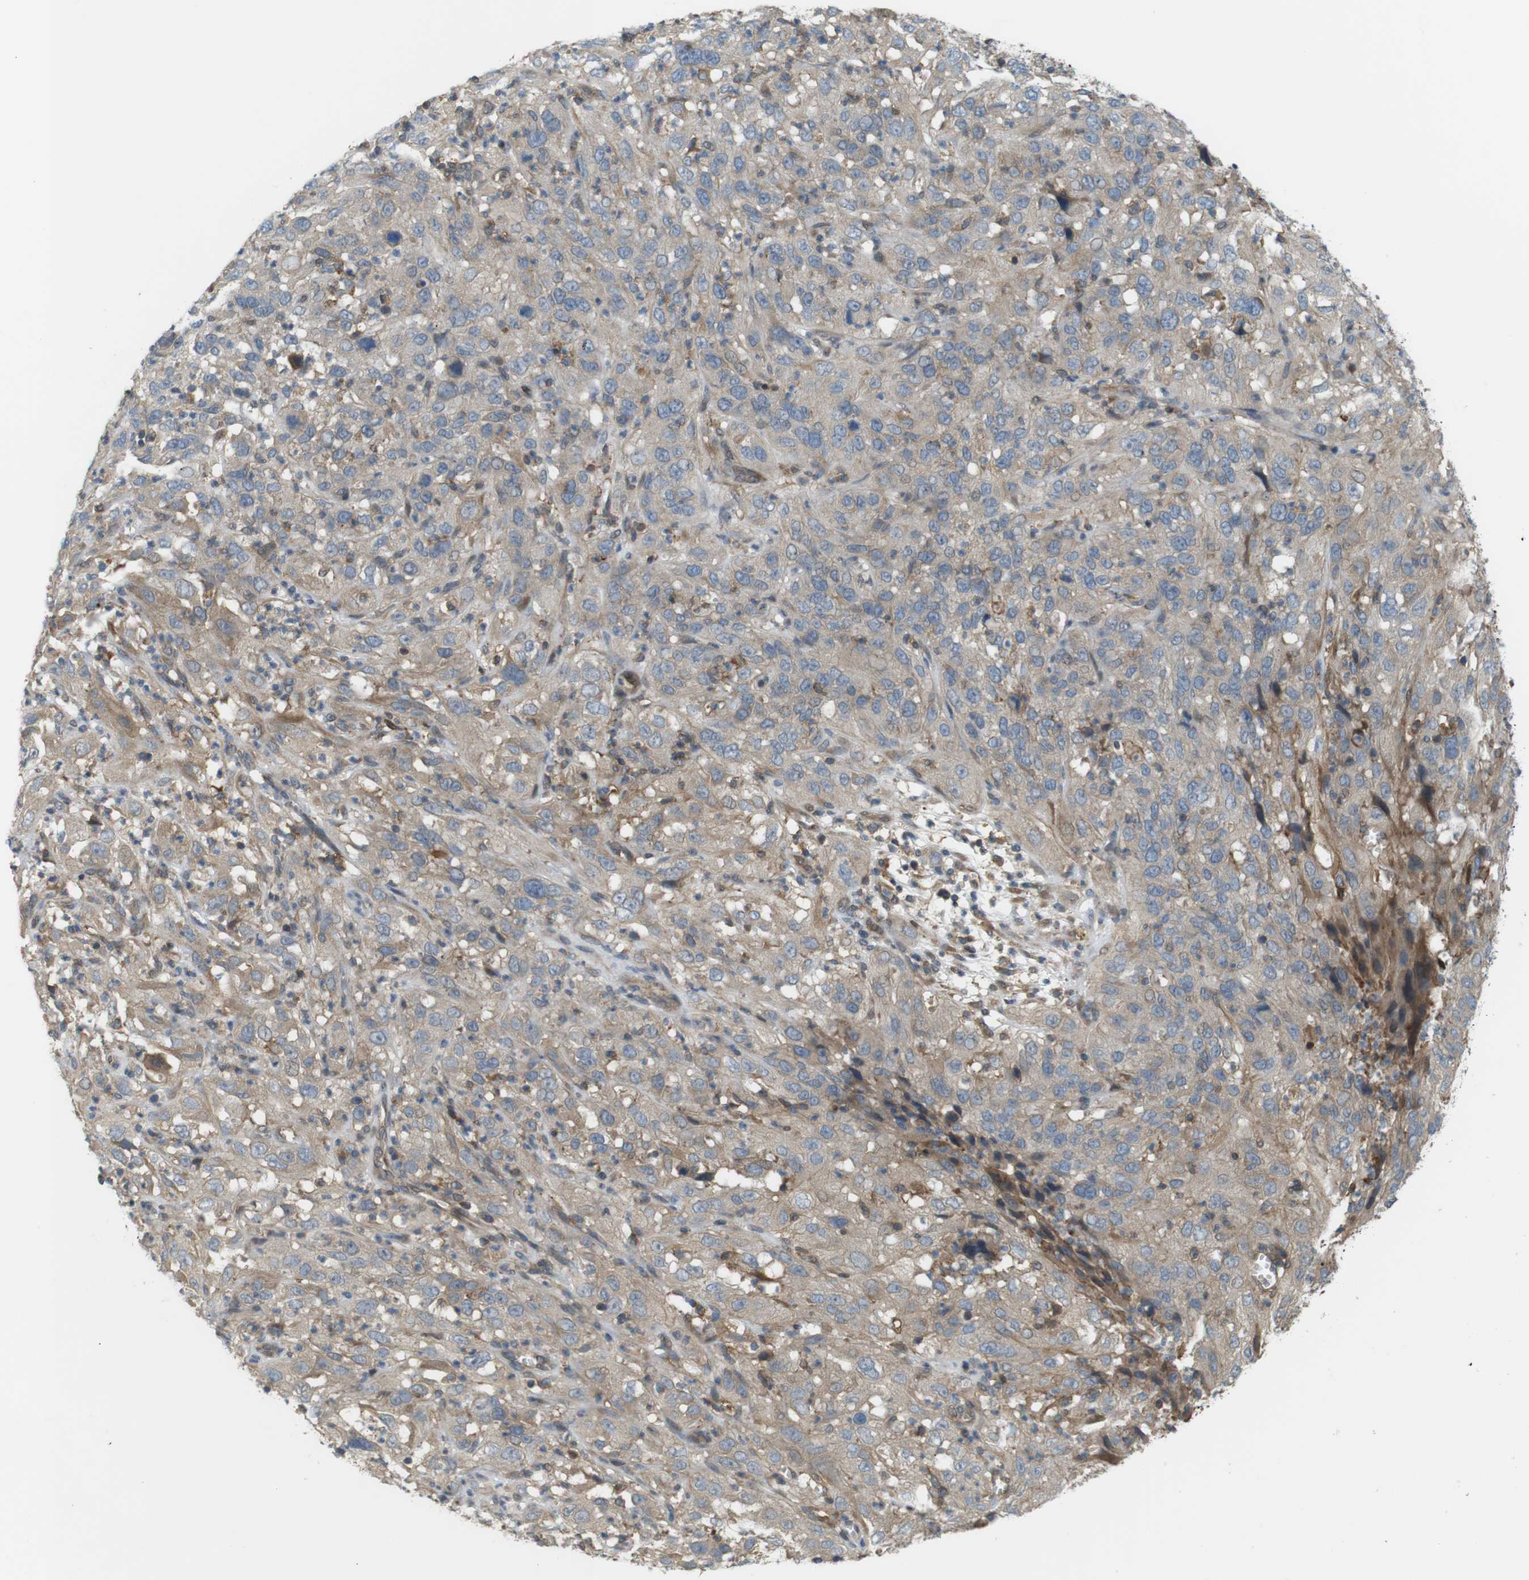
{"staining": {"intensity": "weak", "quantity": "25%-75%", "location": "cytoplasmic/membranous"}, "tissue": "cervical cancer", "cell_type": "Tumor cells", "image_type": "cancer", "snomed": [{"axis": "morphology", "description": "Squamous cell carcinoma, NOS"}, {"axis": "topography", "description": "Cervix"}], "caption": "A brown stain shows weak cytoplasmic/membranous expression of a protein in human cervical cancer tumor cells.", "gene": "DDAH2", "patient": {"sex": "female", "age": 32}}